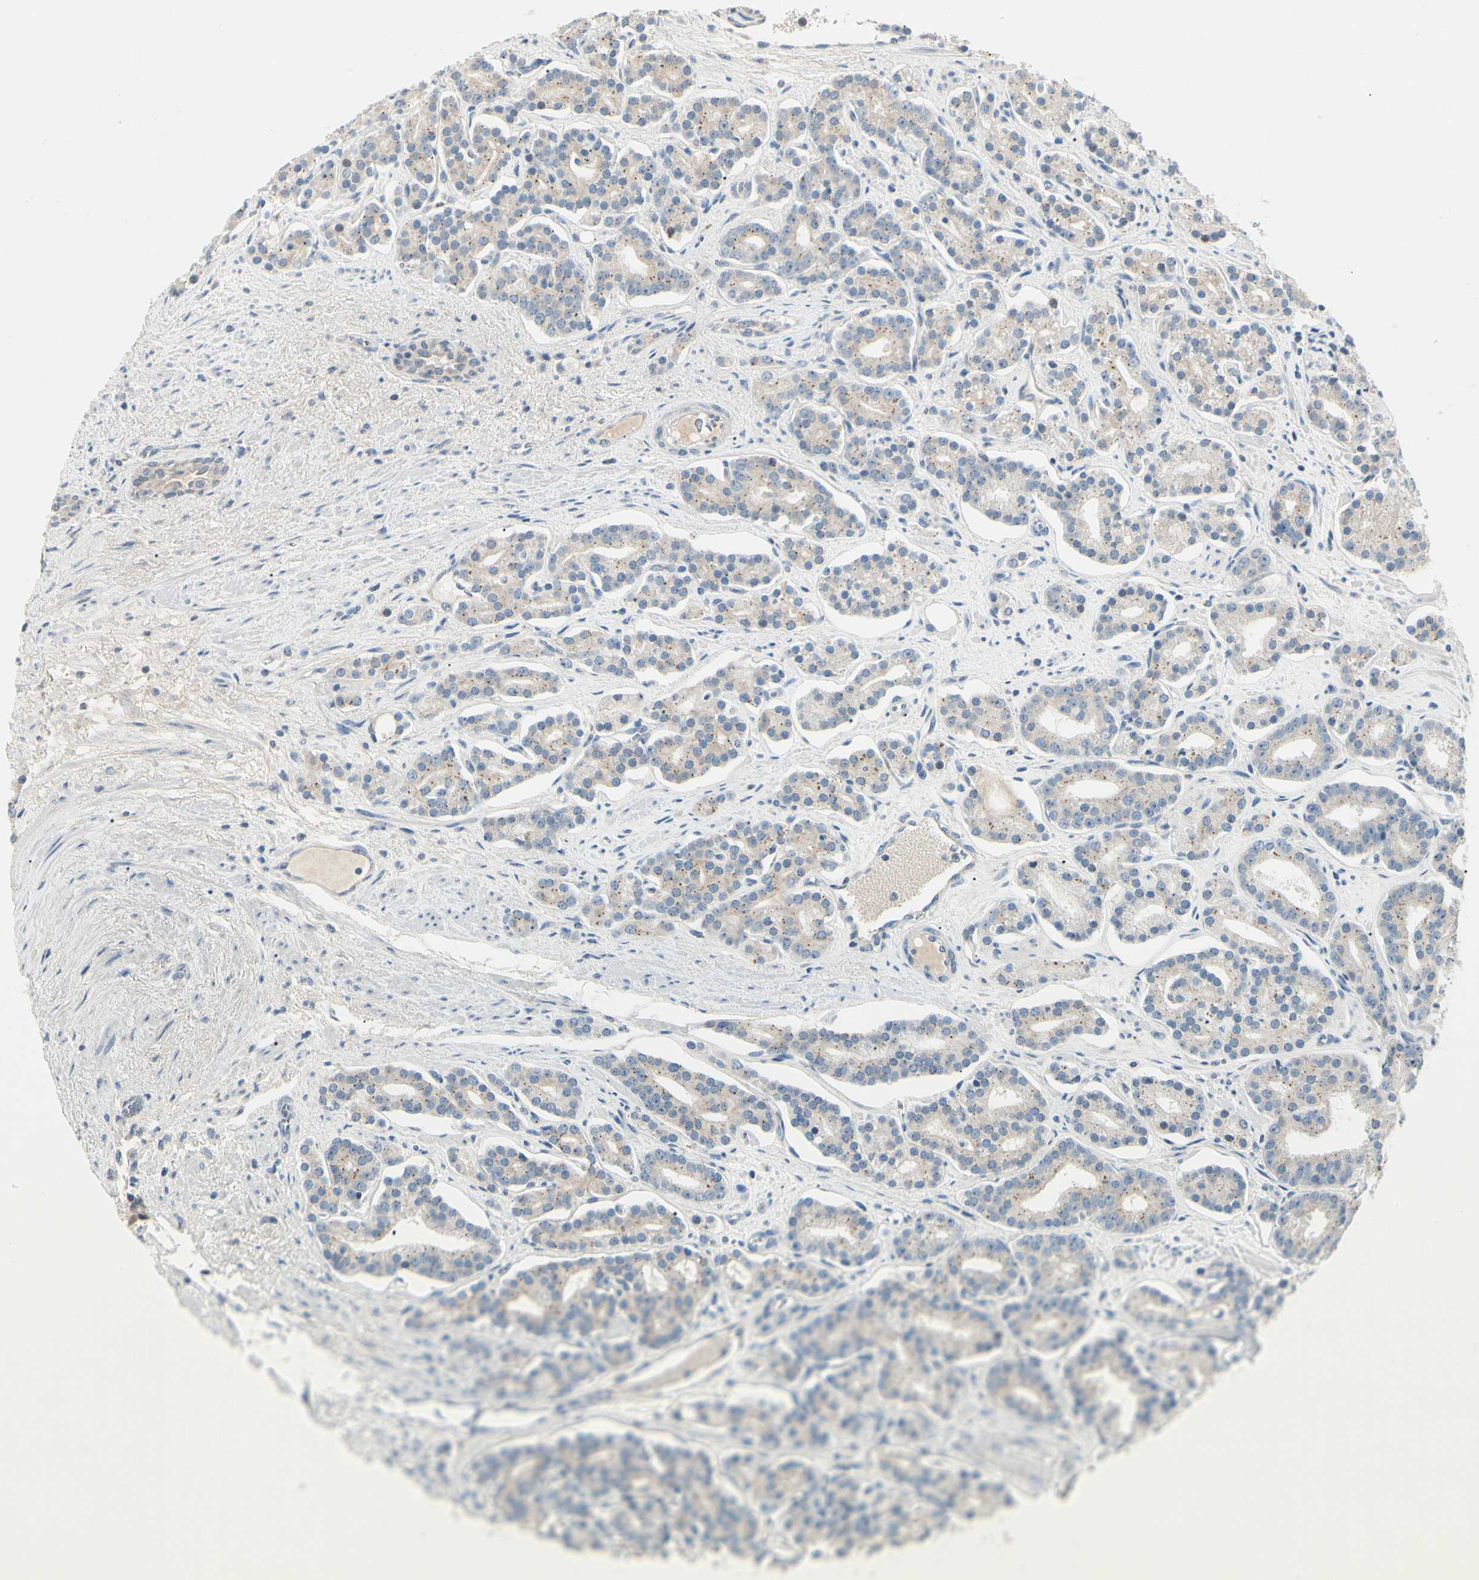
{"staining": {"intensity": "moderate", "quantity": "25%-75%", "location": "cytoplasmic/membranous"}, "tissue": "prostate cancer", "cell_type": "Tumor cells", "image_type": "cancer", "snomed": [{"axis": "morphology", "description": "Adenocarcinoma, Low grade"}, {"axis": "topography", "description": "Prostate"}], "caption": "There is medium levels of moderate cytoplasmic/membranous positivity in tumor cells of prostate cancer, as demonstrated by immunohistochemical staining (brown color).", "gene": "ALDH18A1", "patient": {"sex": "male", "age": 63}}